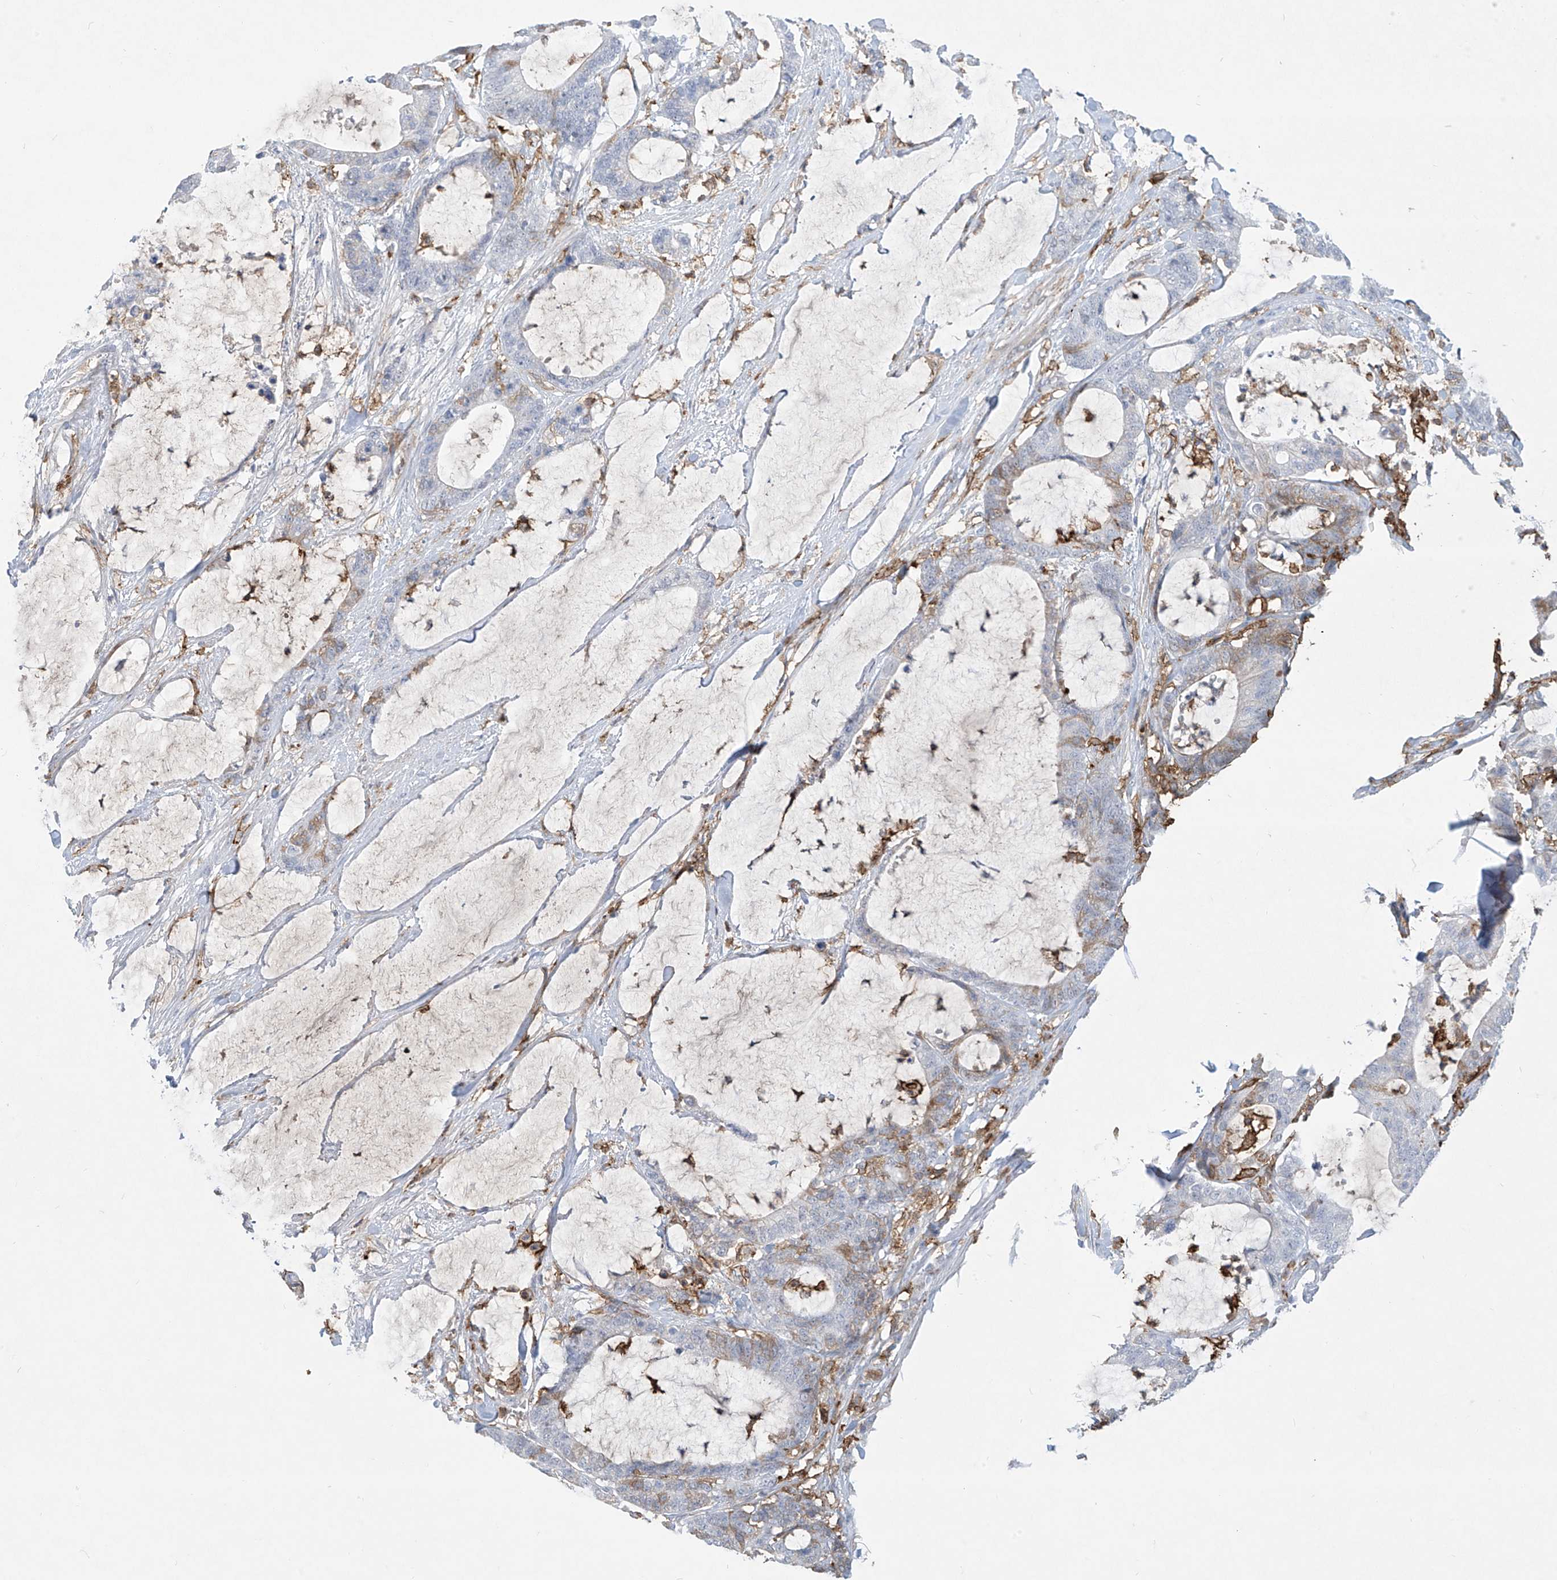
{"staining": {"intensity": "weak", "quantity": "<25%", "location": "cytoplasmic/membranous"}, "tissue": "colorectal cancer", "cell_type": "Tumor cells", "image_type": "cancer", "snomed": [{"axis": "morphology", "description": "Adenocarcinoma, NOS"}, {"axis": "topography", "description": "Colon"}], "caption": "High power microscopy micrograph of an IHC histopathology image of colorectal cancer, revealing no significant staining in tumor cells.", "gene": "FCGR3A", "patient": {"sex": "female", "age": 84}}